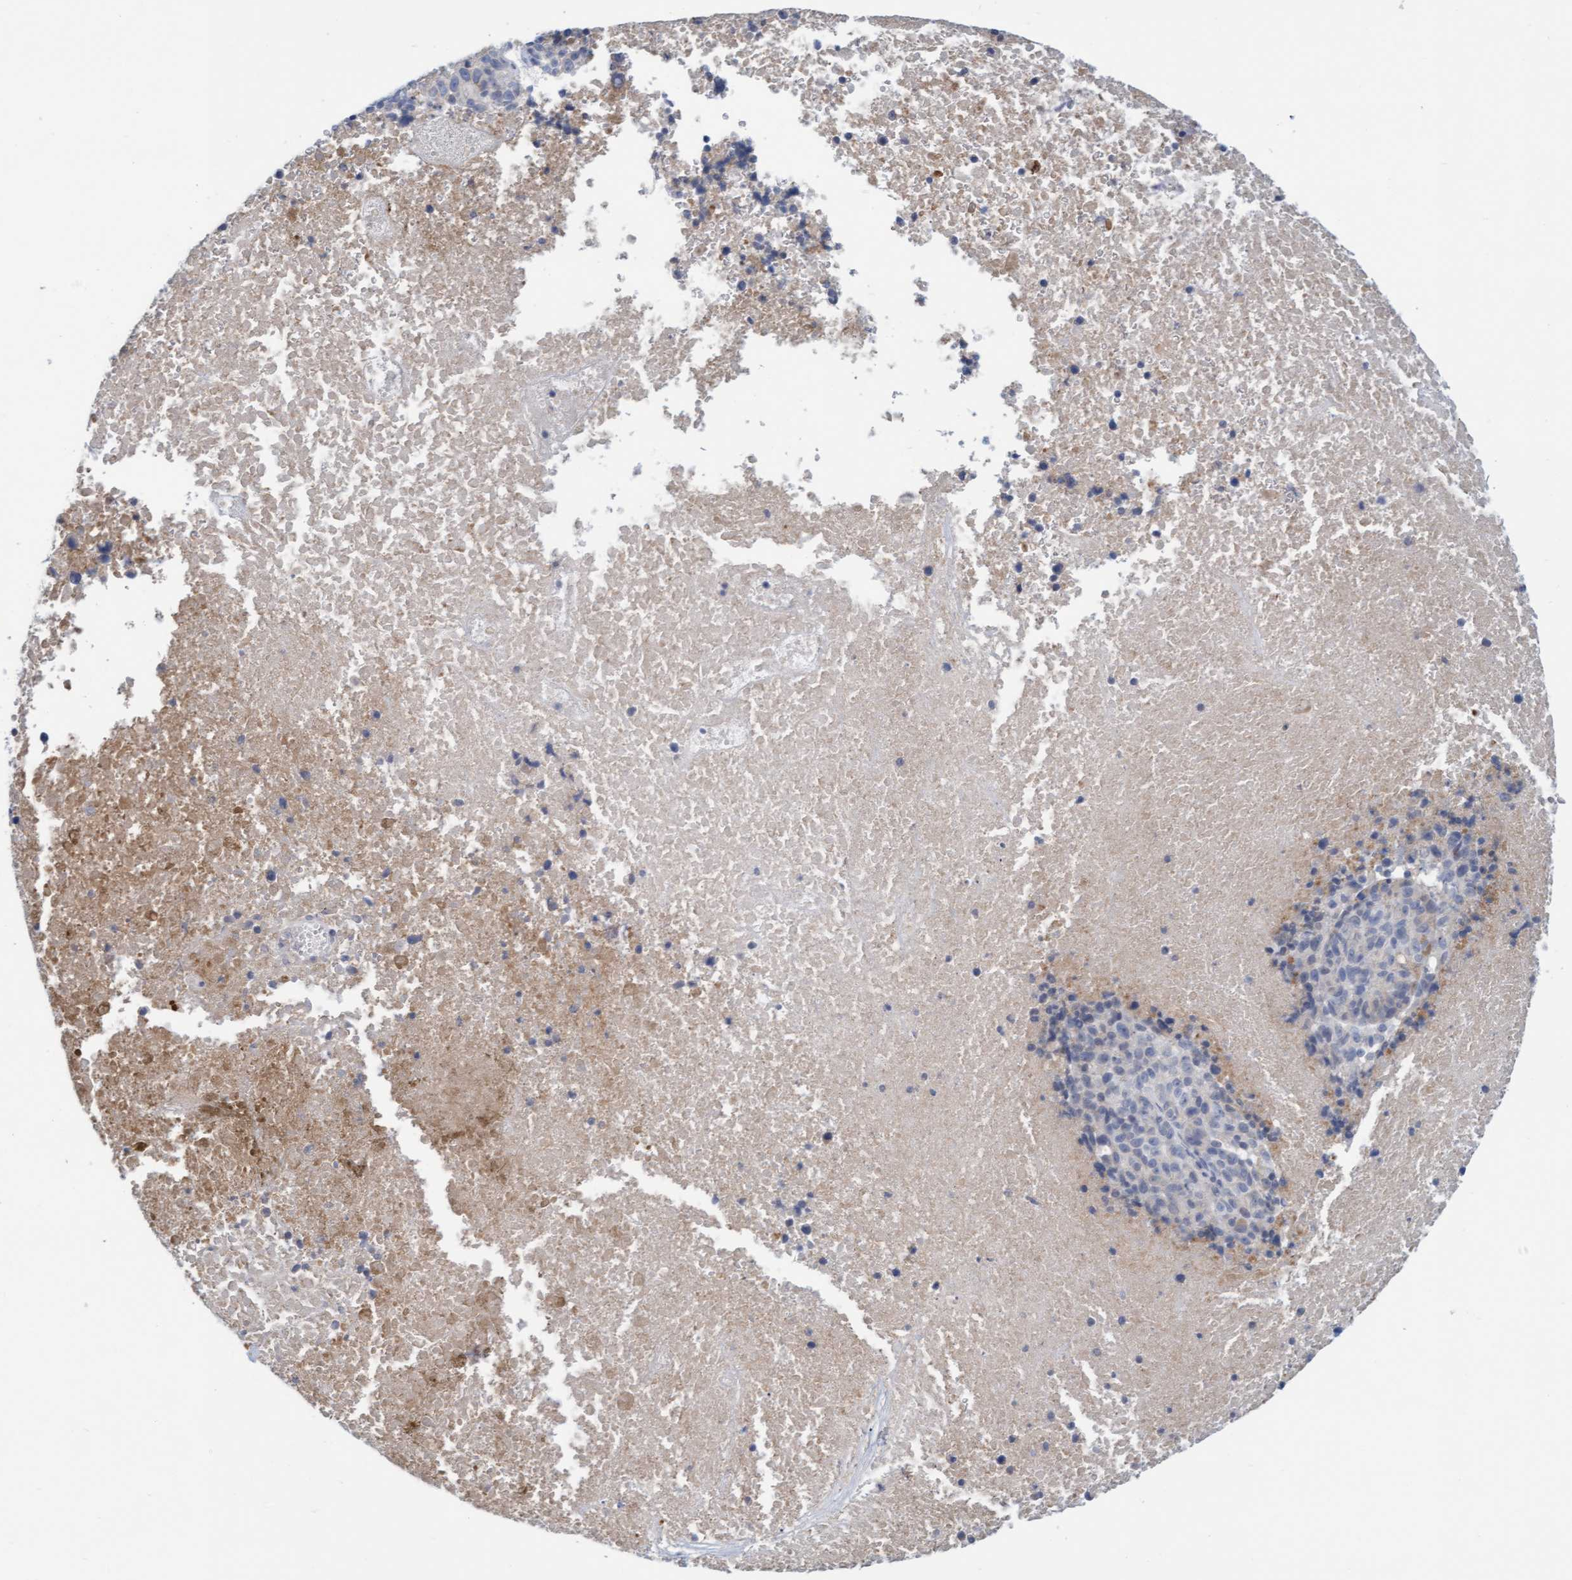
{"staining": {"intensity": "negative", "quantity": "none", "location": "none"}, "tissue": "melanoma", "cell_type": "Tumor cells", "image_type": "cancer", "snomed": [{"axis": "morphology", "description": "Malignant melanoma, Metastatic site"}, {"axis": "topography", "description": "Cerebral cortex"}], "caption": "A photomicrograph of human malignant melanoma (metastatic site) is negative for staining in tumor cells. (Immunohistochemistry, brightfield microscopy, high magnification).", "gene": "CPA3", "patient": {"sex": "female", "age": 52}}